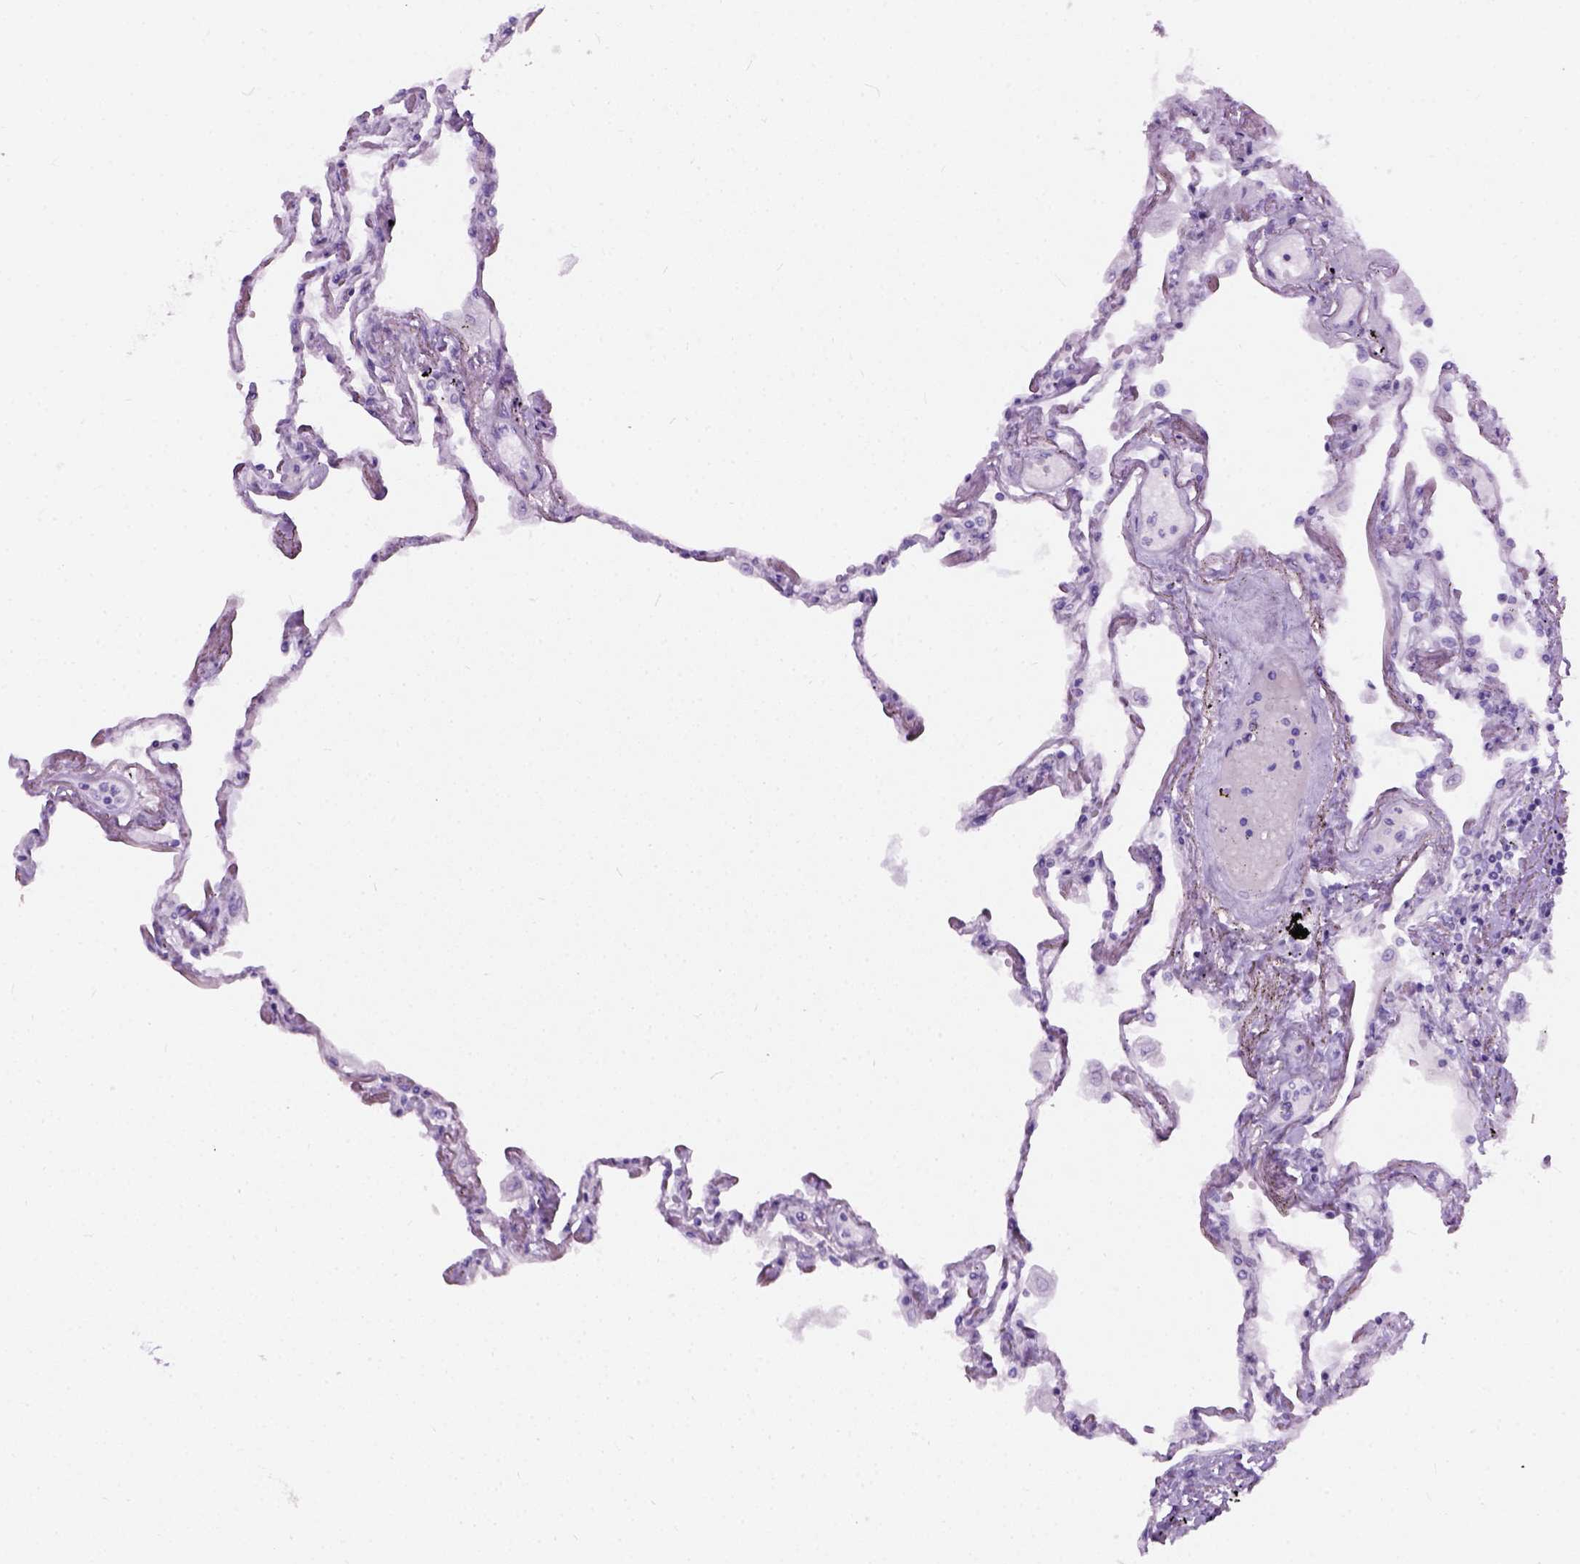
{"staining": {"intensity": "negative", "quantity": "none", "location": "none"}, "tissue": "lung", "cell_type": "Alveolar cells", "image_type": "normal", "snomed": [{"axis": "morphology", "description": "Normal tissue, NOS"}, {"axis": "morphology", "description": "Adenocarcinoma, NOS"}, {"axis": "topography", "description": "Cartilage tissue"}, {"axis": "topography", "description": "Lung"}], "caption": "Immunohistochemistry photomicrograph of benign lung: lung stained with DAB exhibits no significant protein expression in alveolar cells.", "gene": "AXDND1", "patient": {"sex": "female", "age": 67}}